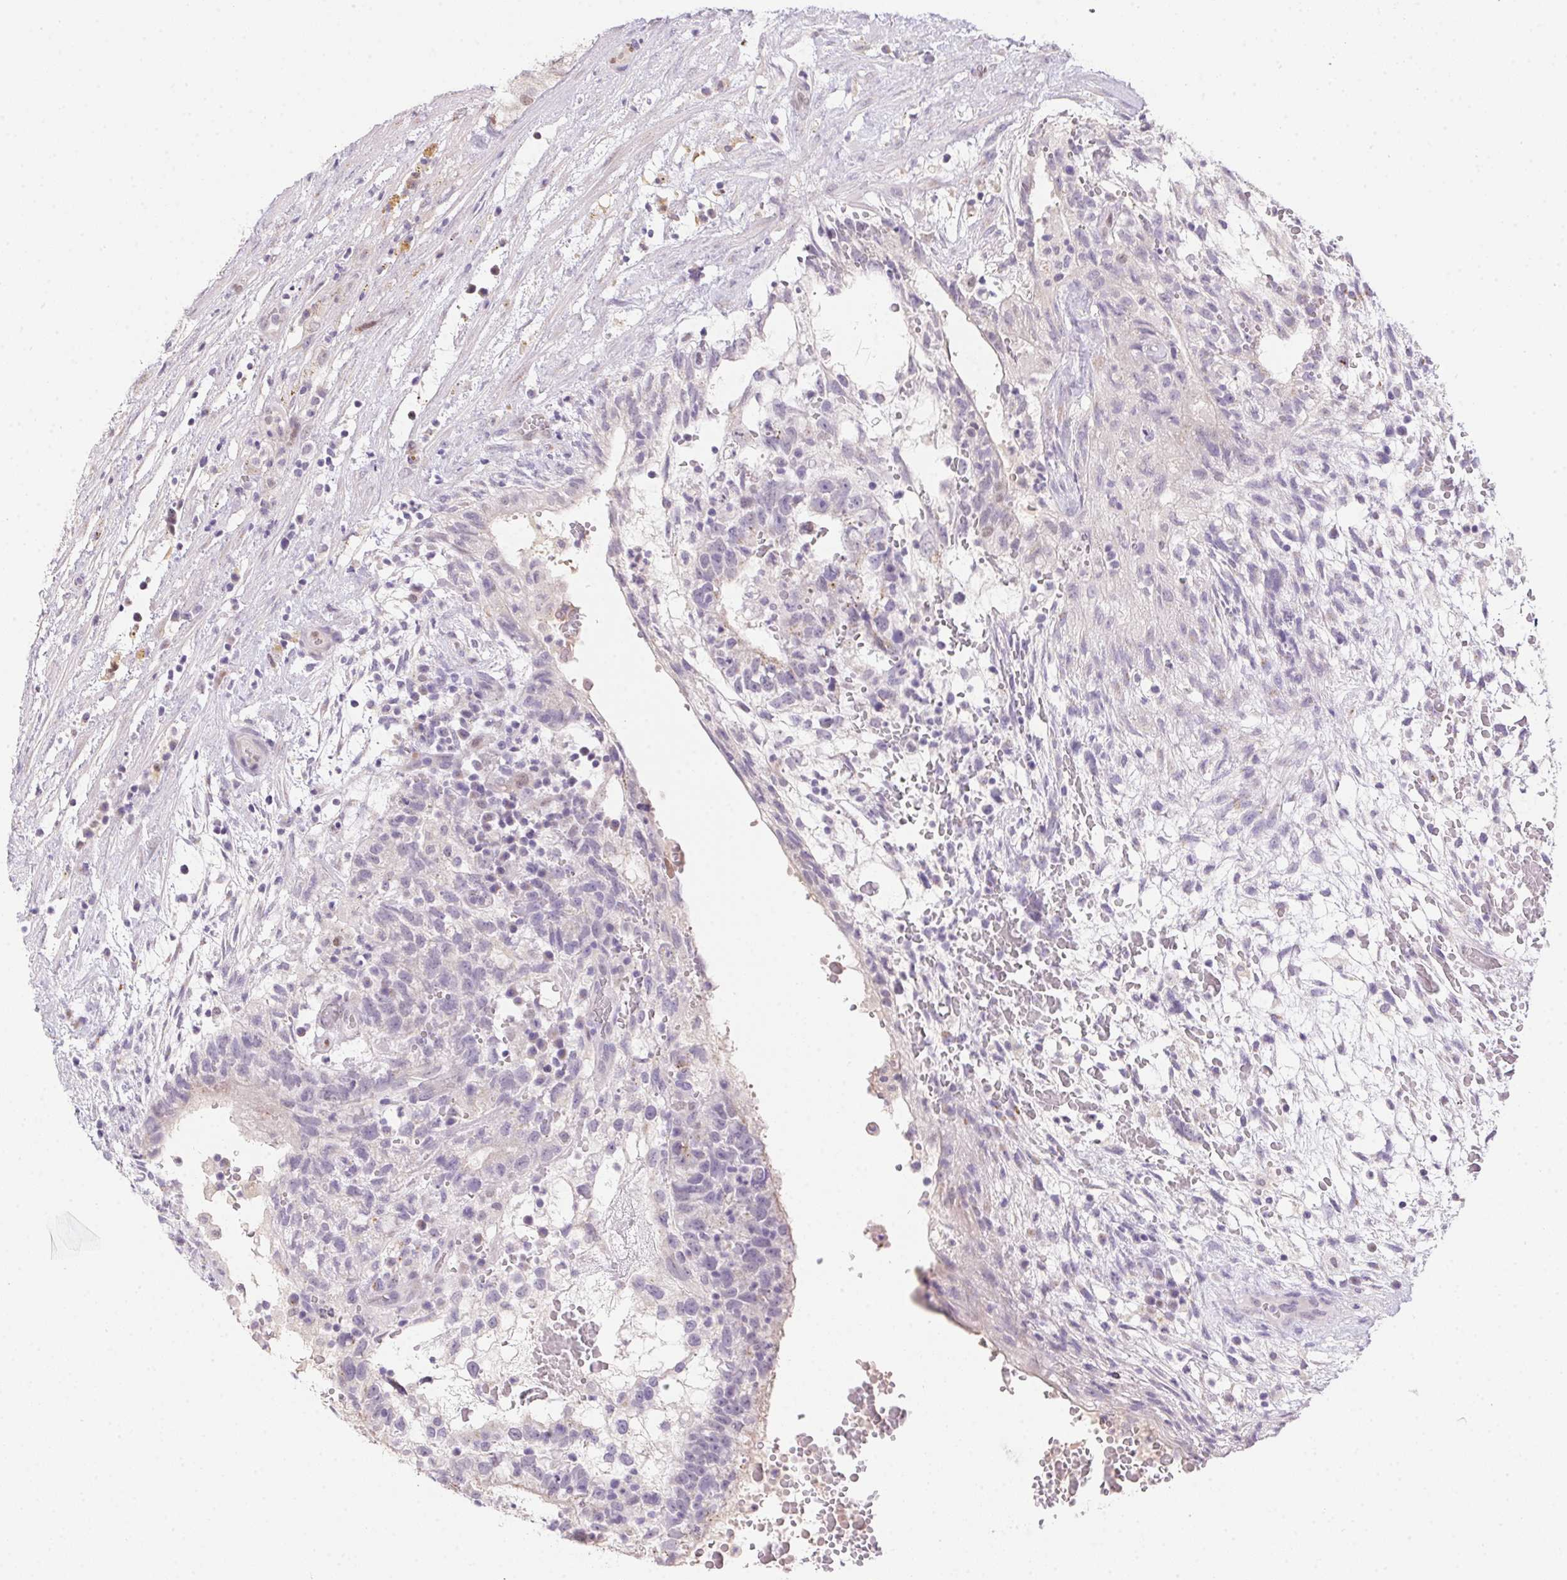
{"staining": {"intensity": "negative", "quantity": "none", "location": "none"}, "tissue": "testis cancer", "cell_type": "Tumor cells", "image_type": "cancer", "snomed": [{"axis": "morphology", "description": "Normal tissue, NOS"}, {"axis": "morphology", "description": "Carcinoma, Embryonal, NOS"}, {"axis": "topography", "description": "Testis"}], "caption": "Tumor cells show no significant protein staining in testis cancer.", "gene": "SP9", "patient": {"sex": "male", "age": 32}}